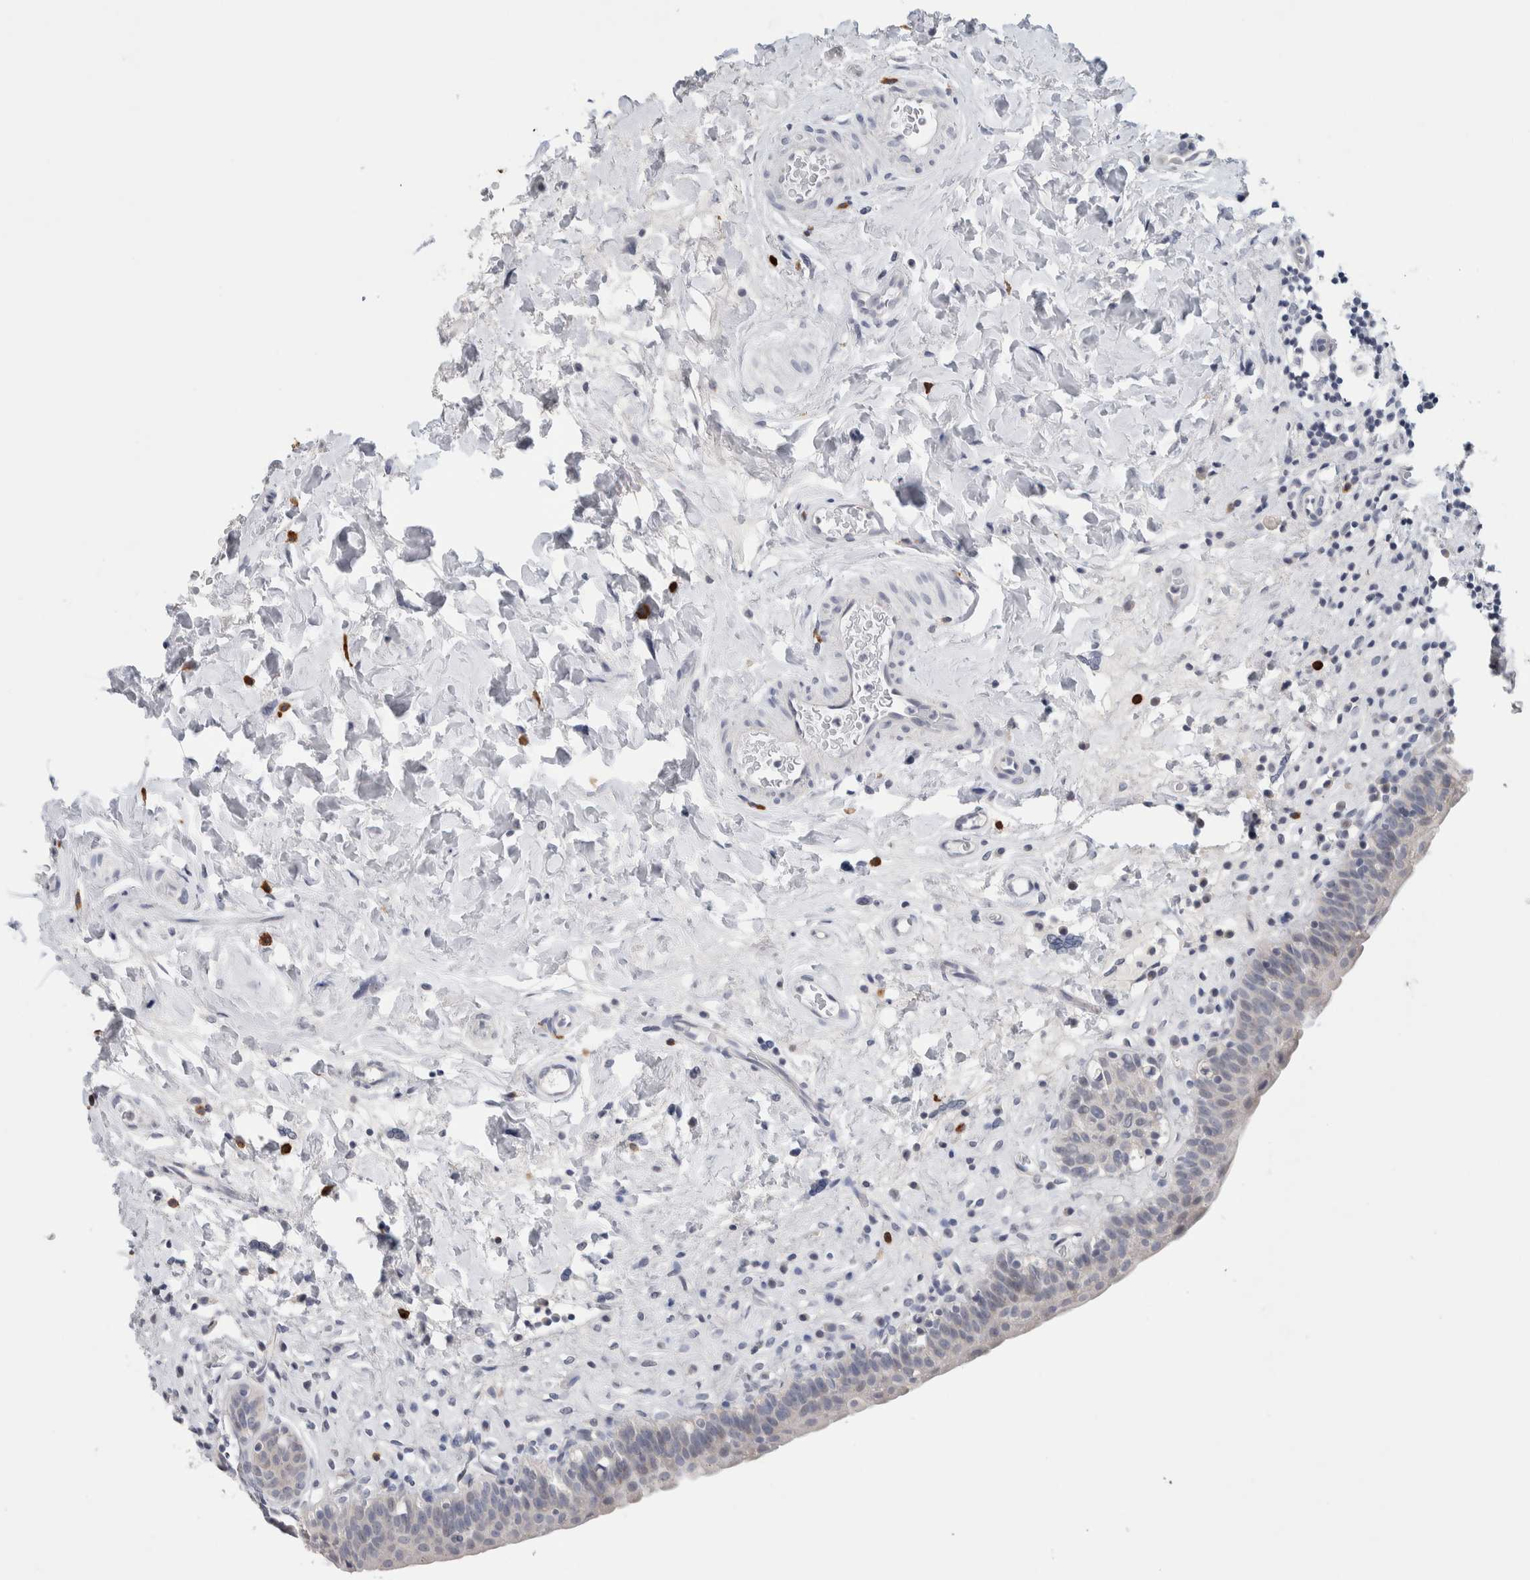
{"staining": {"intensity": "weak", "quantity": "<25%", "location": "cytoplasmic/membranous"}, "tissue": "urinary bladder", "cell_type": "Urothelial cells", "image_type": "normal", "snomed": [{"axis": "morphology", "description": "Normal tissue, NOS"}, {"axis": "topography", "description": "Urinary bladder"}], "caption": "This histopathology image is of benign urinary bladder stained with immunohistochemistry (IHC) to label a protein in brown with the nuclei are counter-stained blue. There is no positivity in urothelial cells.", "gene": "SCN2A", "patient": {"sex": "male", "age": 83}}